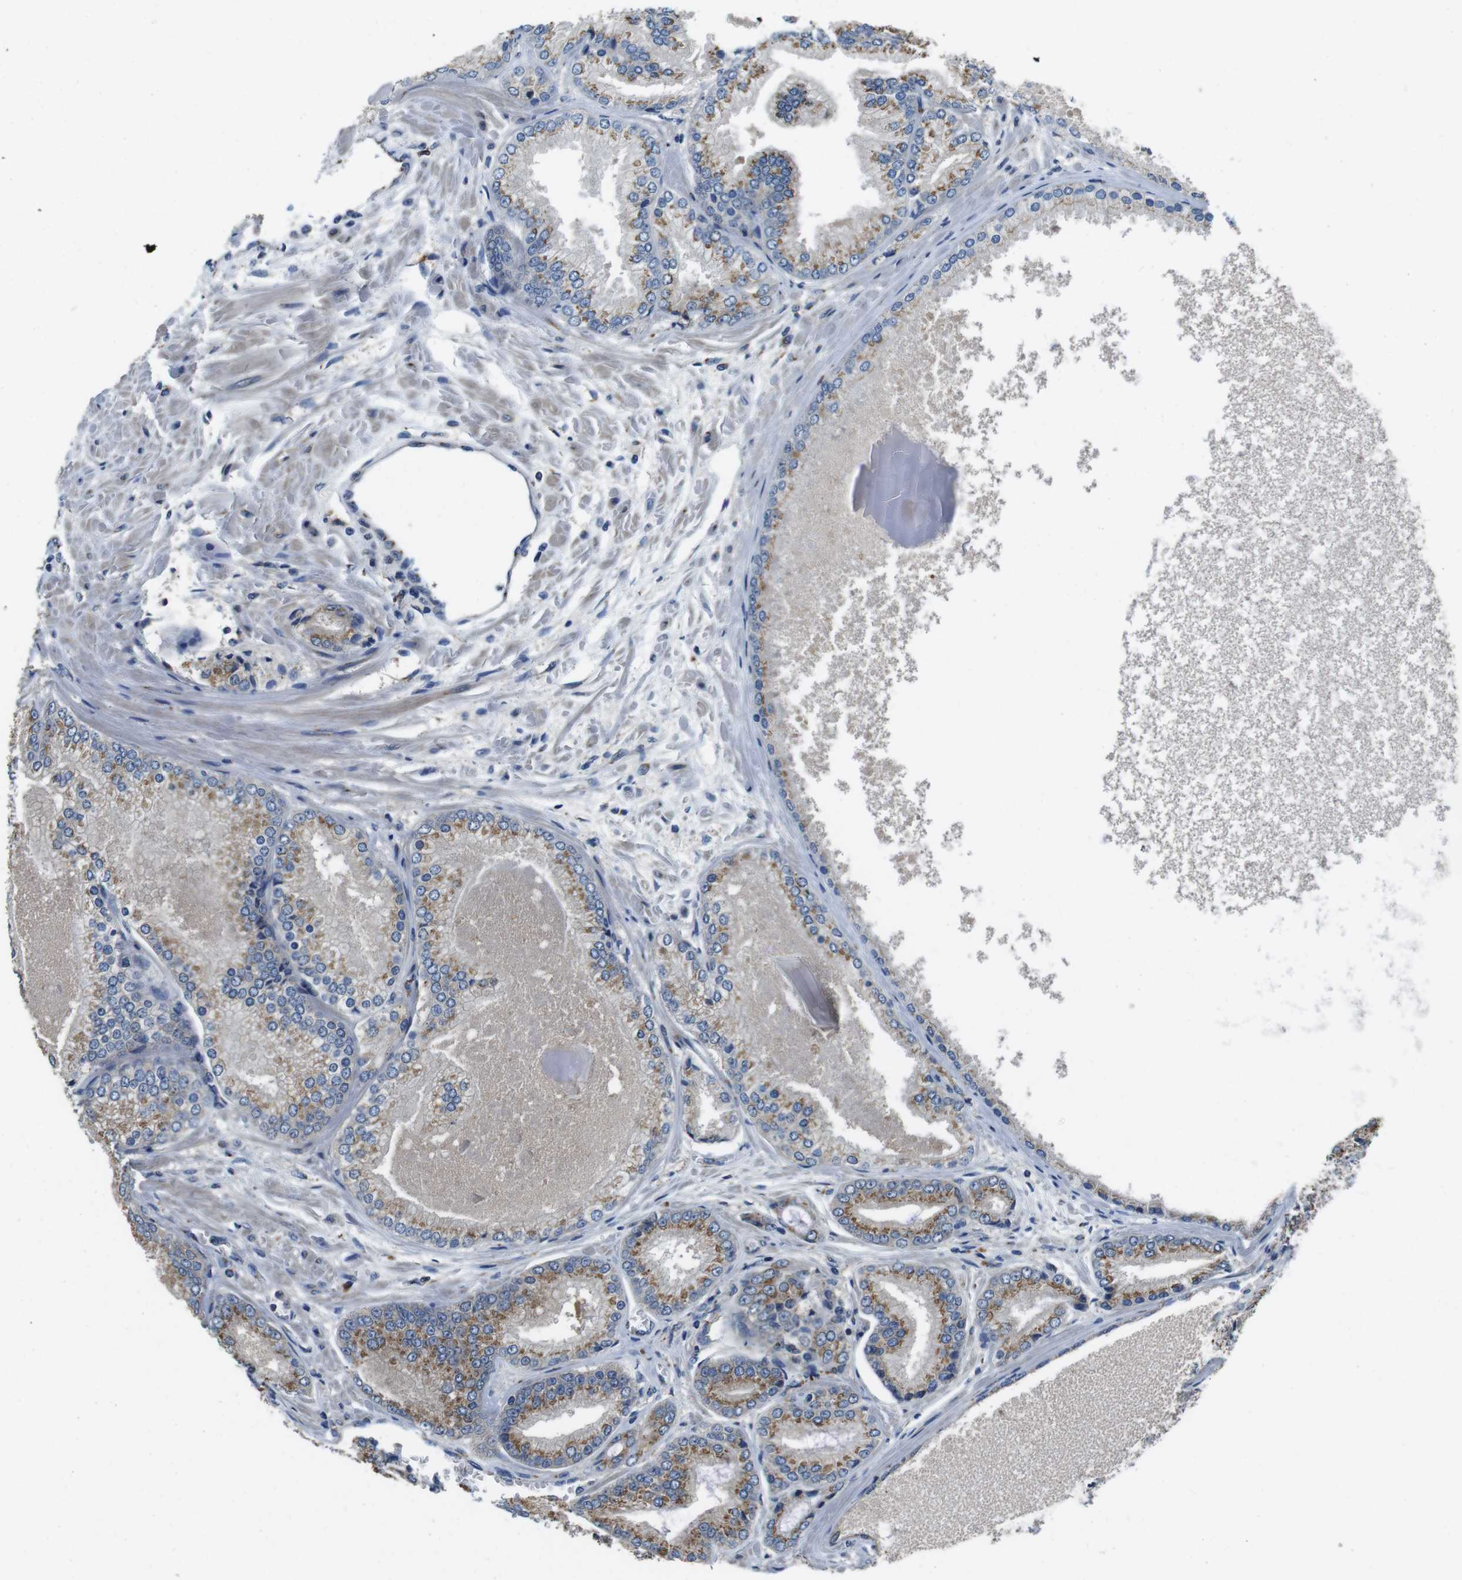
{"staining": {"intensity": "moderate", "quantity": ">75%", "location": "cytoplasmic/membranous"}, "tissue": "prostate cancer", "cell_type": "Tumor cells", "image_type": "cancer", "snomed": [{"axis": "morphology", "description": "Adenocarcinoma, High grade"}, {"axis": "topography", "description": "Prostate"}], "caption": "Immunohistochemical staining of human prostate high-grade adenocarcinoma exhibits medium levels of moderate cytoplasmic/membranous protein positivity in about >75% of tumor cells. Immunohistochemistry (ihc) stains the protein in brown and the nuclei are stained blue.", "gene": "RAB6A", "patient": {"sex": "male", "age": 59}}